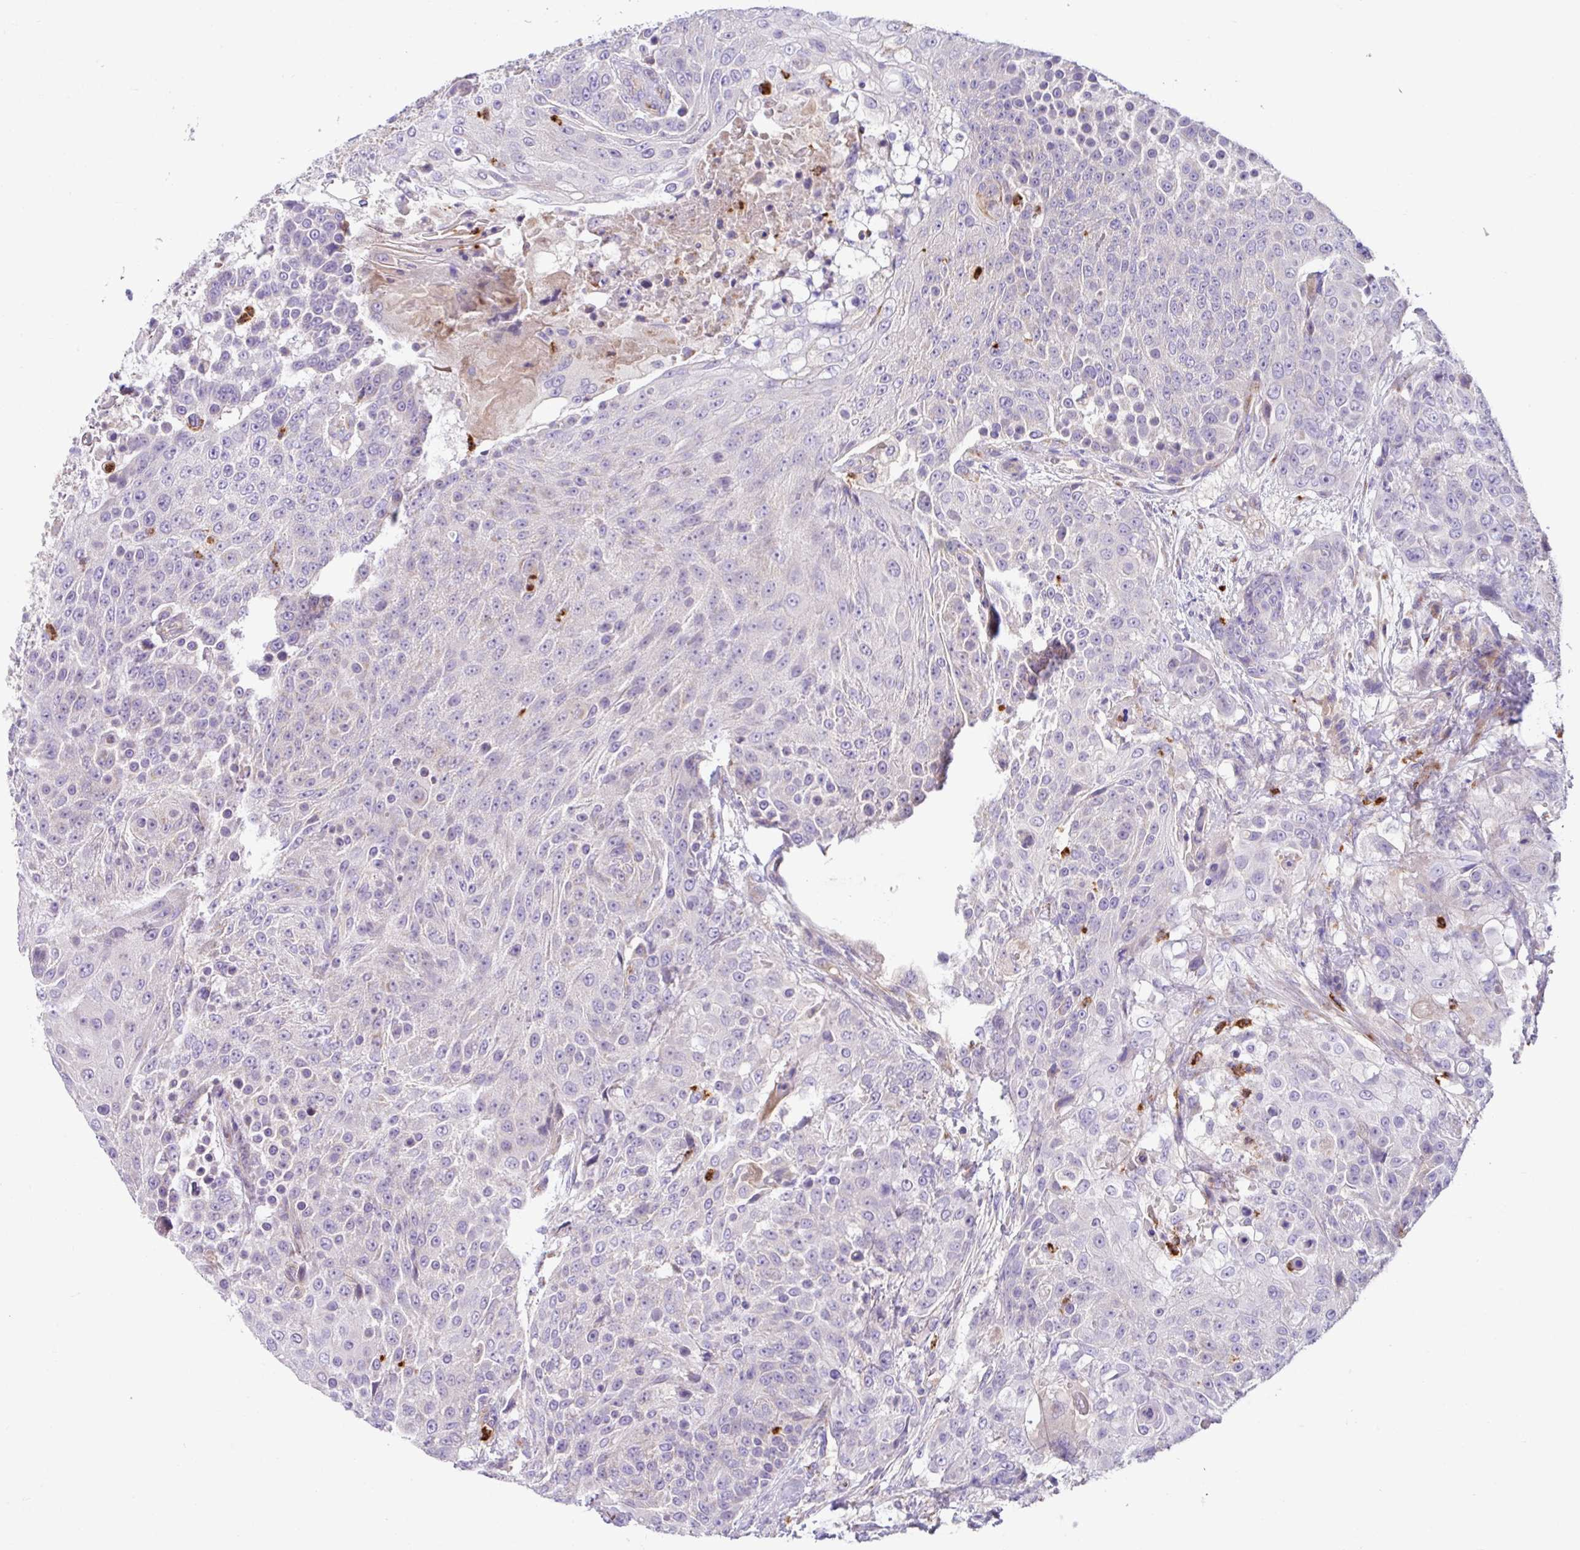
{"staining": {"intensity": "negative", "quantity": "none", "location": "none"}, "tissue": "urothelial cancer", "cell_type": "Tumor cells", "image_type": "cancer", "snomed": [{"axis": "morphology", "description": "Urothelial carcinoma, High grade"}, {"axis": "topography", "description": "Urinary bladder"}], "caption": "Protein analysis of urothelial cancer demonstrates no significant staining in tumor cells. The staining is performed using DAB (3,3'-diaminobenzidine) brown chromogen with nuclei counter-stained in using hematoxylin.", "gene": "CRISP3", "patient": {"sex": "female", "age": 63}}